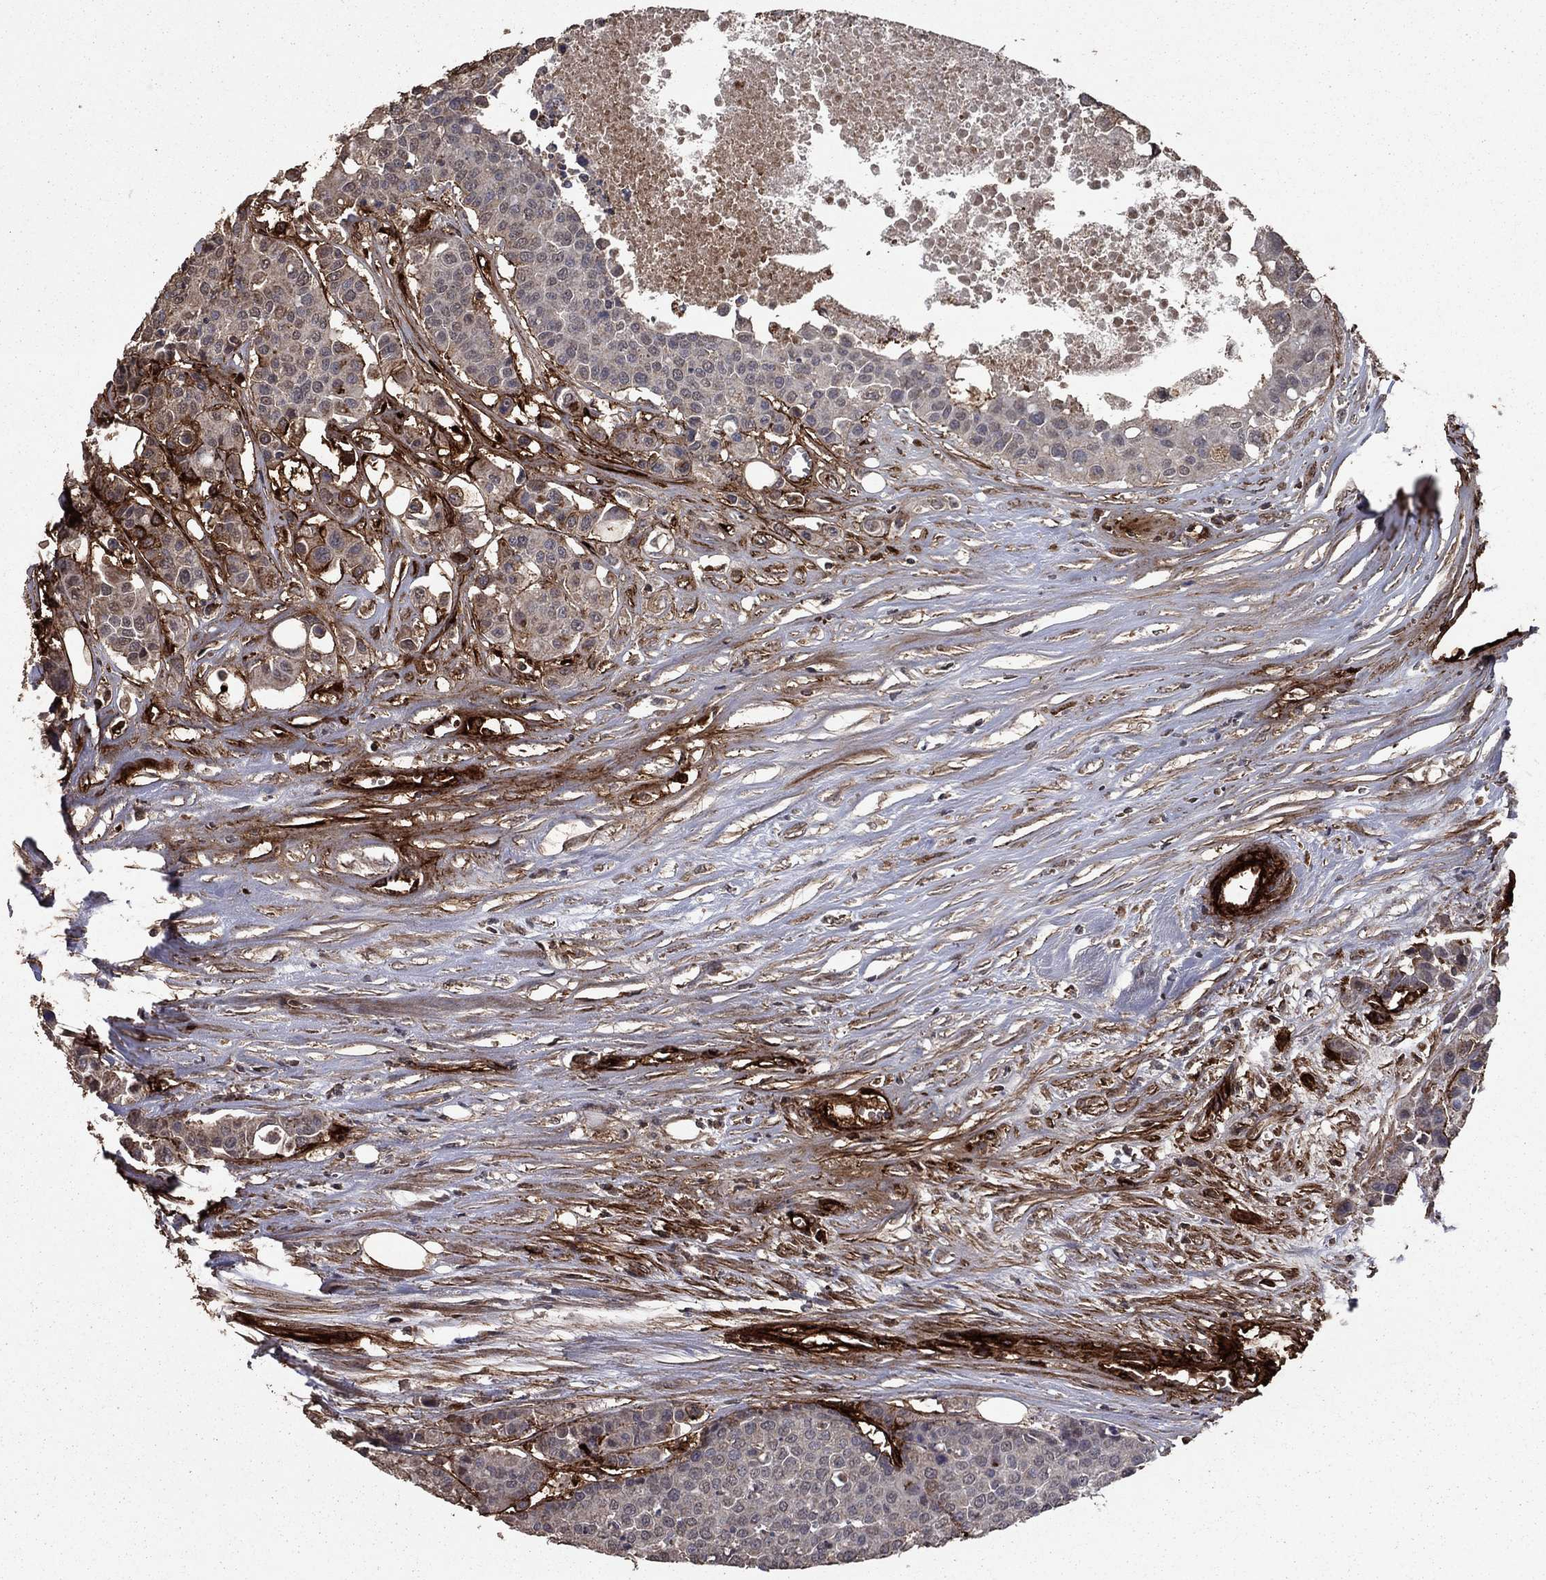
{"staining": {"intensity": "negative", "quantity": "none", "location": "none"}, "tissue": "carcinoid", "cell_type": "Tumor cells", "image_type": "cancer", "snomed": [{"axis": "morphology", "description": "Carcinoid, malignant, NOS"}, {"axis": "topography", "description": "Colon"}], "caption": "Tumor cells are negative for protein expression in human malignant carcinoid.", "gene": "COL18A1", "patient": {"sex": "male", "age": 81}}